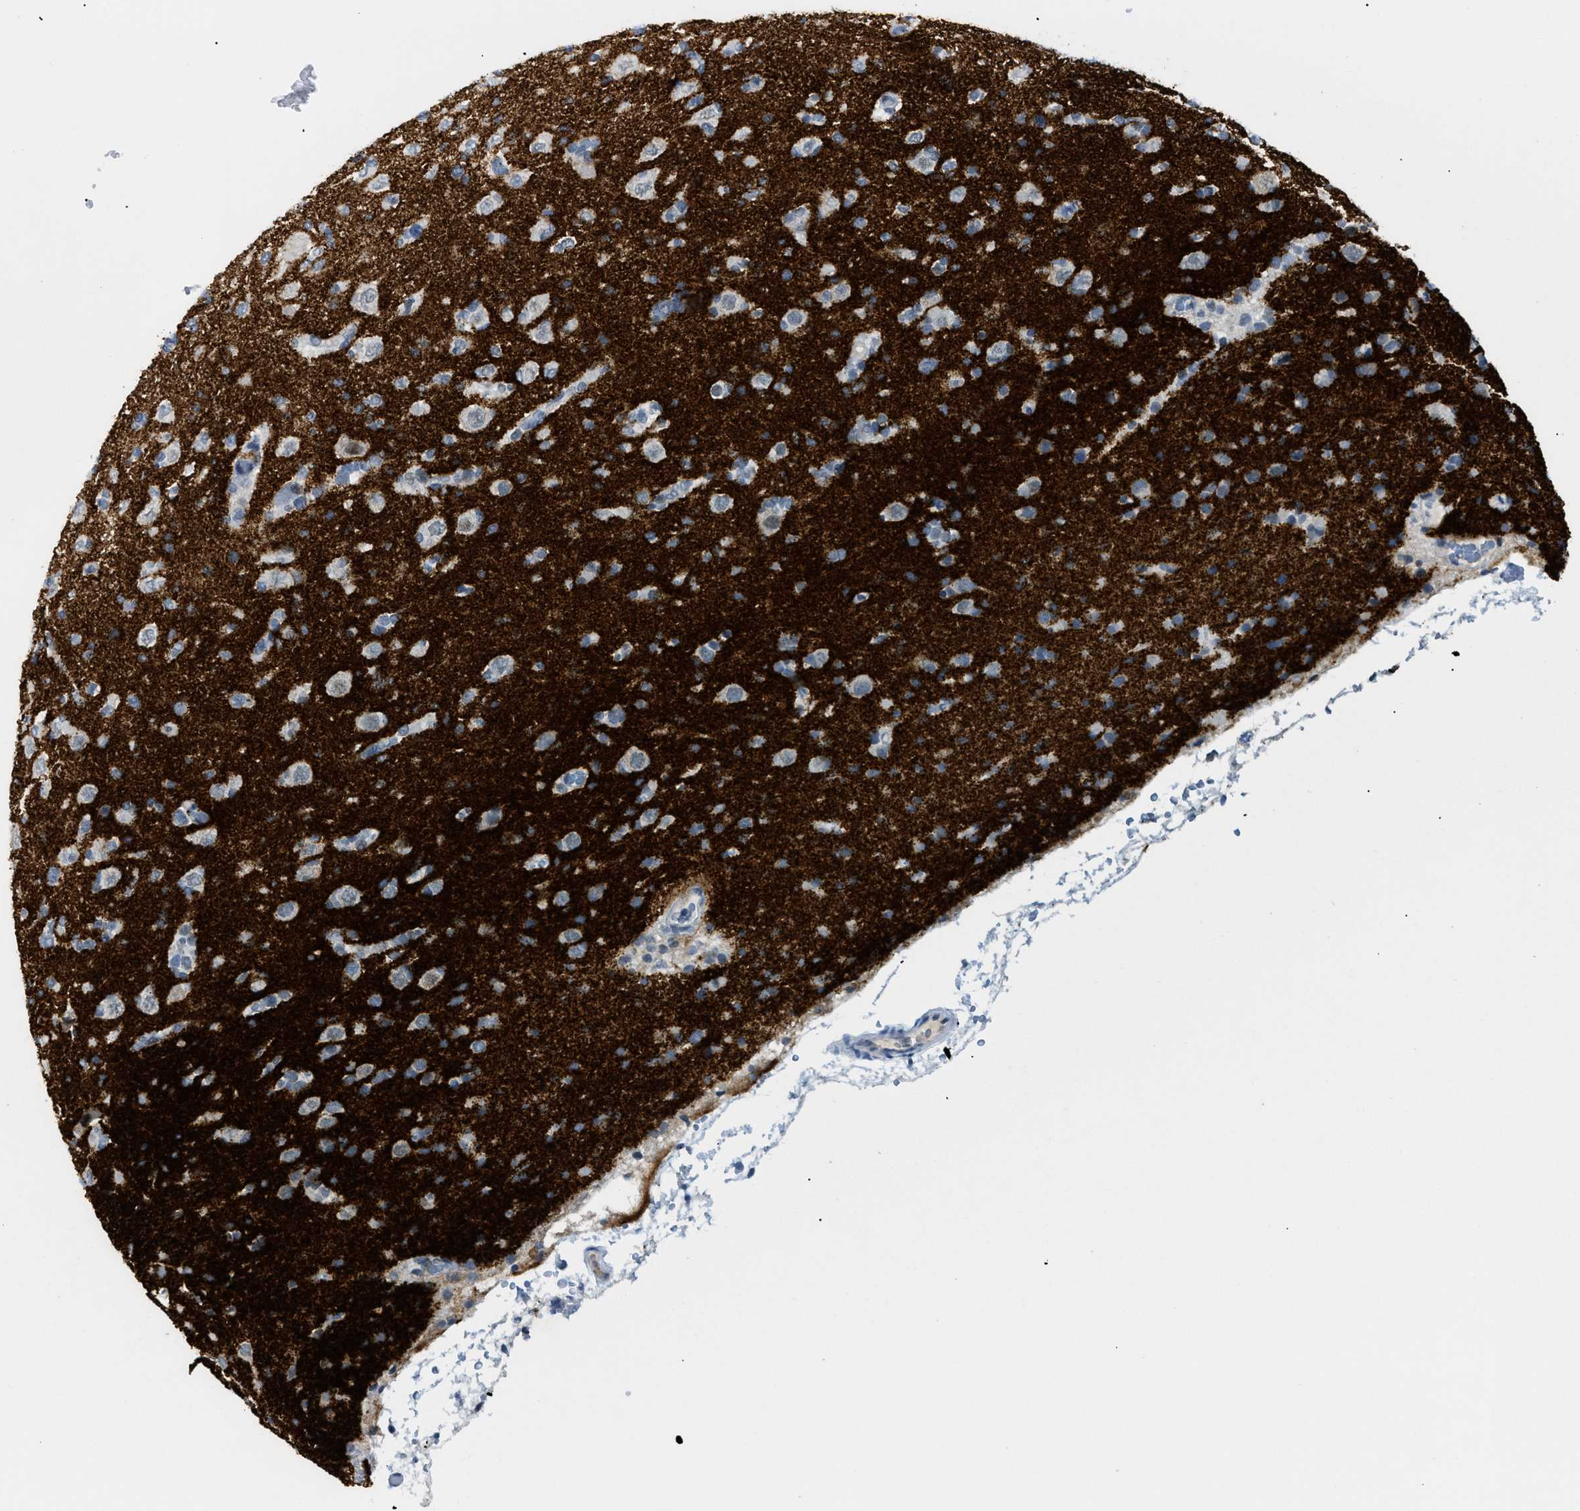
{"staining": {"intensity": "negative", "quantity": "none", "location": "none"}, "tissue": "glioma", "cell_type": "Tumor cells", "image_type": "cancer", "snomed": [{"axis": "morphology", "description": "Glioma, malignant, Low grade"}, {"axis": "topography", "description": "Brain"}], "caption": "DAB (3,3'-diaminobenzidine) immunohistochemical staining of malignant glioma (low-grade) reveals no significant expression in tumor cells.", "gene": "MED1", "patient": {"sex": "female", "age": 22}}